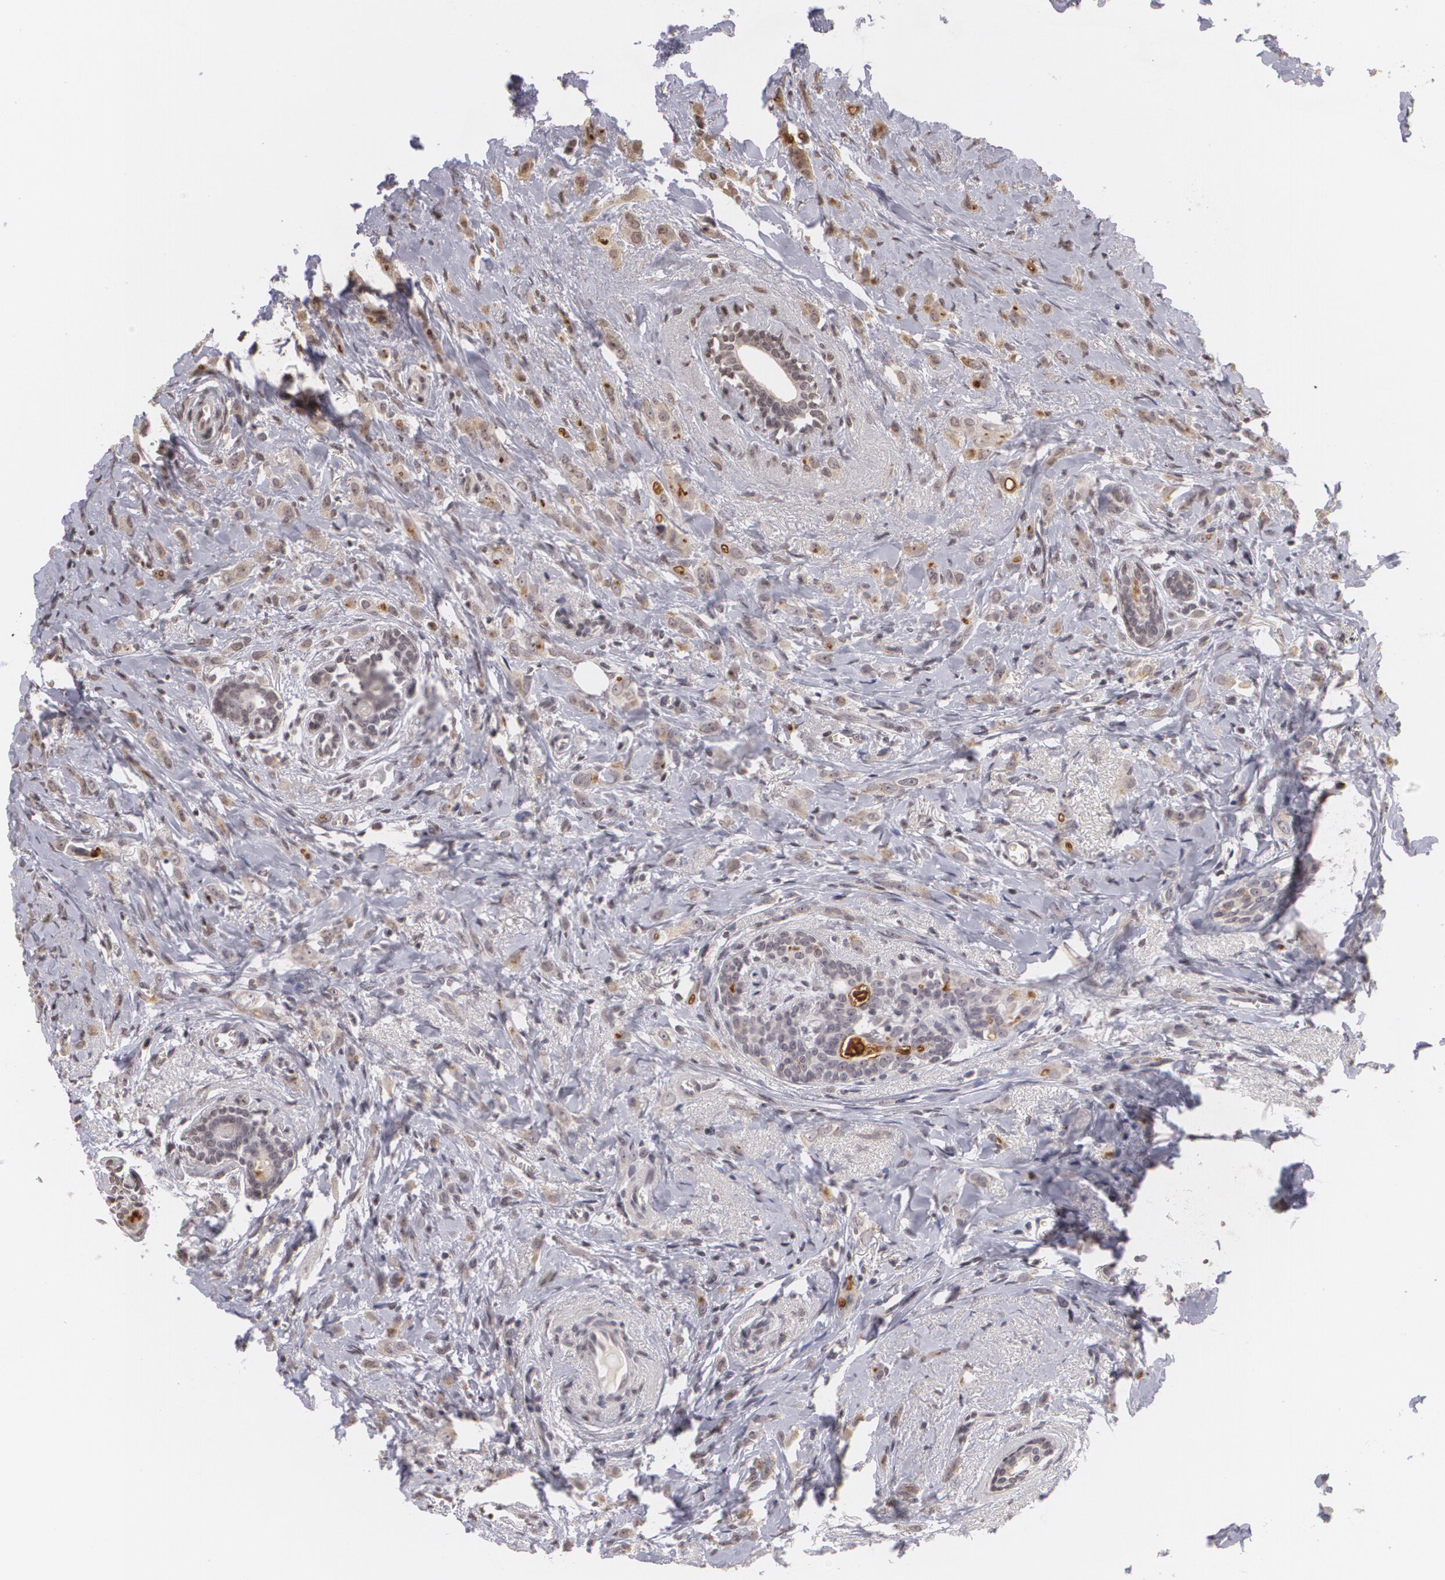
{"staining": {"intensity": "weak", "quantity": ">75%", "location": "cytoplasmic/membranous"}, "tissue": "breast cancer", "cell_type": "Tumor cells", "image_type": "cancer", "snomed": [{"axis": "morphology", "description": "Lobular carcinoma"}, {"axis": "topography", "description": "Breast"}], "caption": "This photomicrograph demonstrates breast cancer stained with IHC to label a protein in brown. The cytoplasmic/membranous of tumor cells show weak positivity for the protein. Nuclei are counter-stained blue.", "gene": "MUC1", "patient": {"sex": "female", "age": 57}}